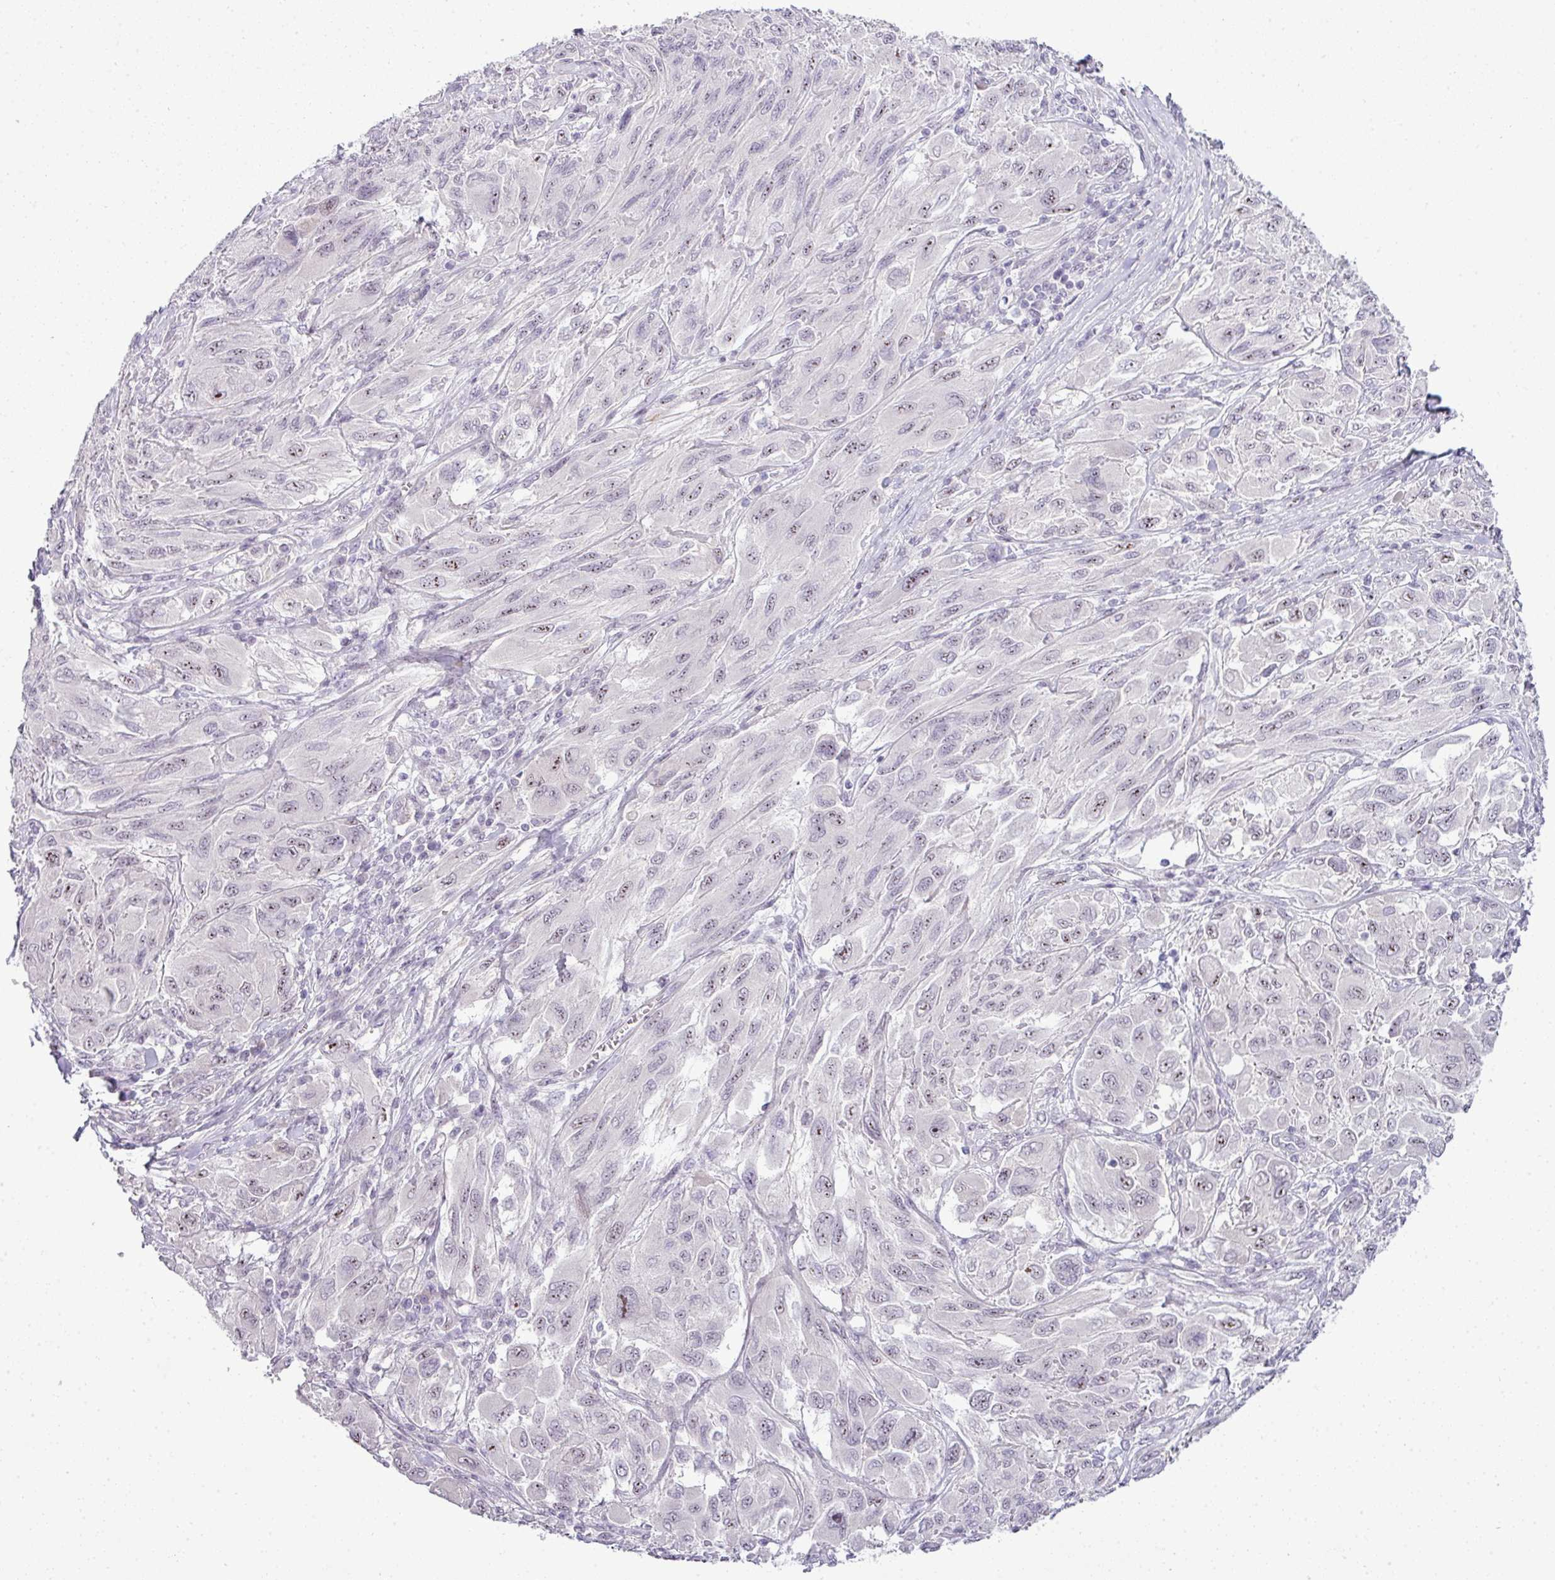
{"staining": {"intensity": "moderate", "quantity": "25%-75%", "location": "nuclear"}, "tissue": "melanoma", "cell_type": "Tumor cells", "image_type": "cancer", "snomed": [{"axis": "morphology", "description": "Malignant melanoma, NOS"}, {"axis": "topography", "description": "Skin"}], "caption": "Moderate nuclear expression is identified in about 25%-75% of tumor cells in melanoma.", "gene": "ZNF688", "patient": {"sex": "female", "age": 91}}